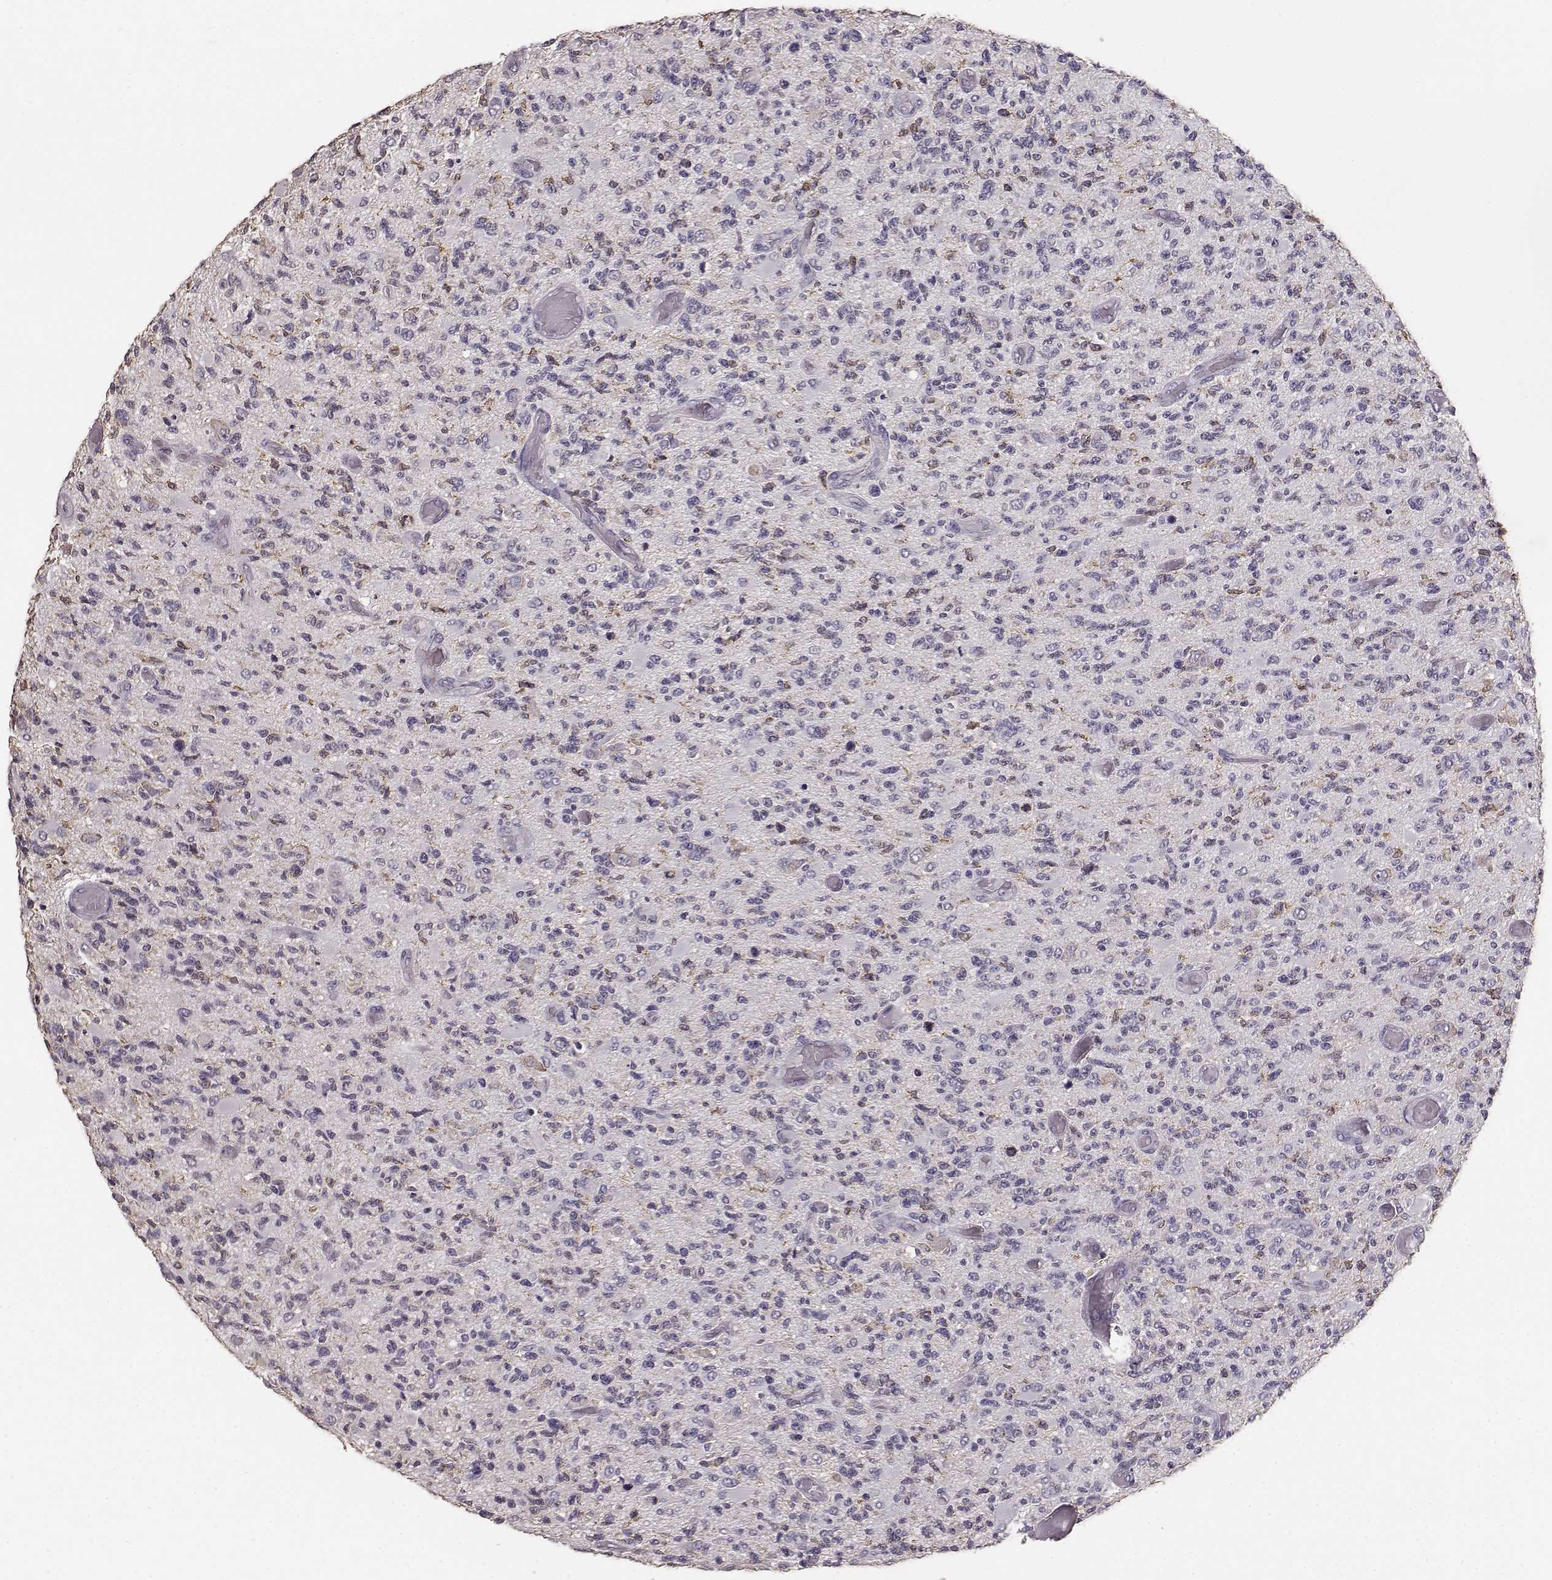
{"staining": {"intensity": "weak", "quantity": "<25%", "location": "cytoplasmic/membranous"}, "tissue": "glioma", "cell_type": "Tumor cells", "image_type": "cancer", "snomed": [{"axis": "morphology", "description": "Glioma, malignant, High grade"}, {"axis": "topography", "description": "Brain"}], "caption": "Tumor cells show no significant protein positivity in malignant glioma (high-grade).", "gene": "GABRG3", "patient": {"sex": "female", "age": 63}}